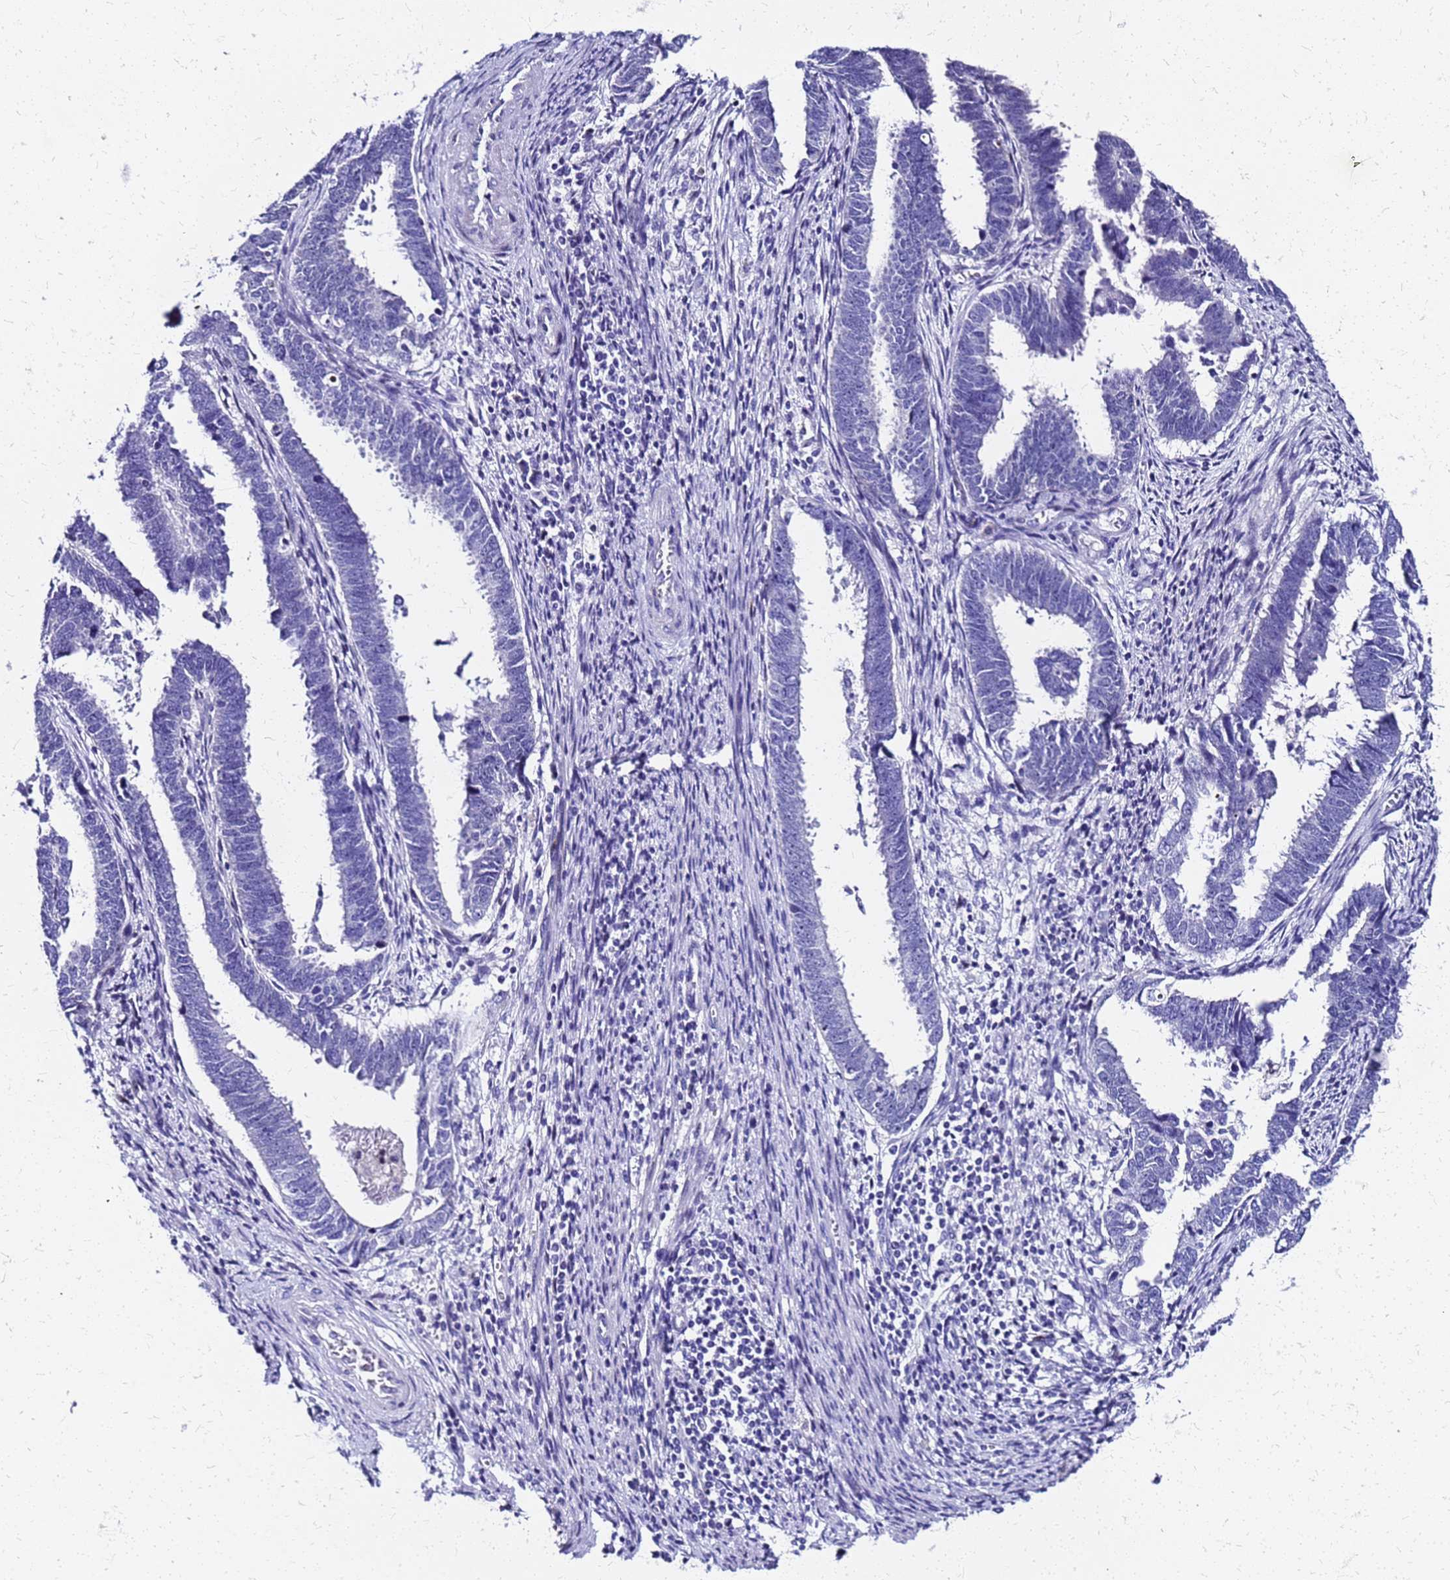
{"staining": {"intensity": "negative", "quantity": "none", "location": "none"}, "tissue": "endometrial cancer", "cell_type": "Tumor cells", "image_type": "cancer", "snomed": [{"axis": "morphology", "description": "Adenocarcinoma, NOS"}, {"axis": "topography", "description": "Endometrium"}], "caption": "The histopathology image reveals no staining of tumor cells in adenocarcinoma (endometrial). Nuclei are stained in blue.", "gene": "SMIM21", "patient": {"sex": "female", "age": 75}}